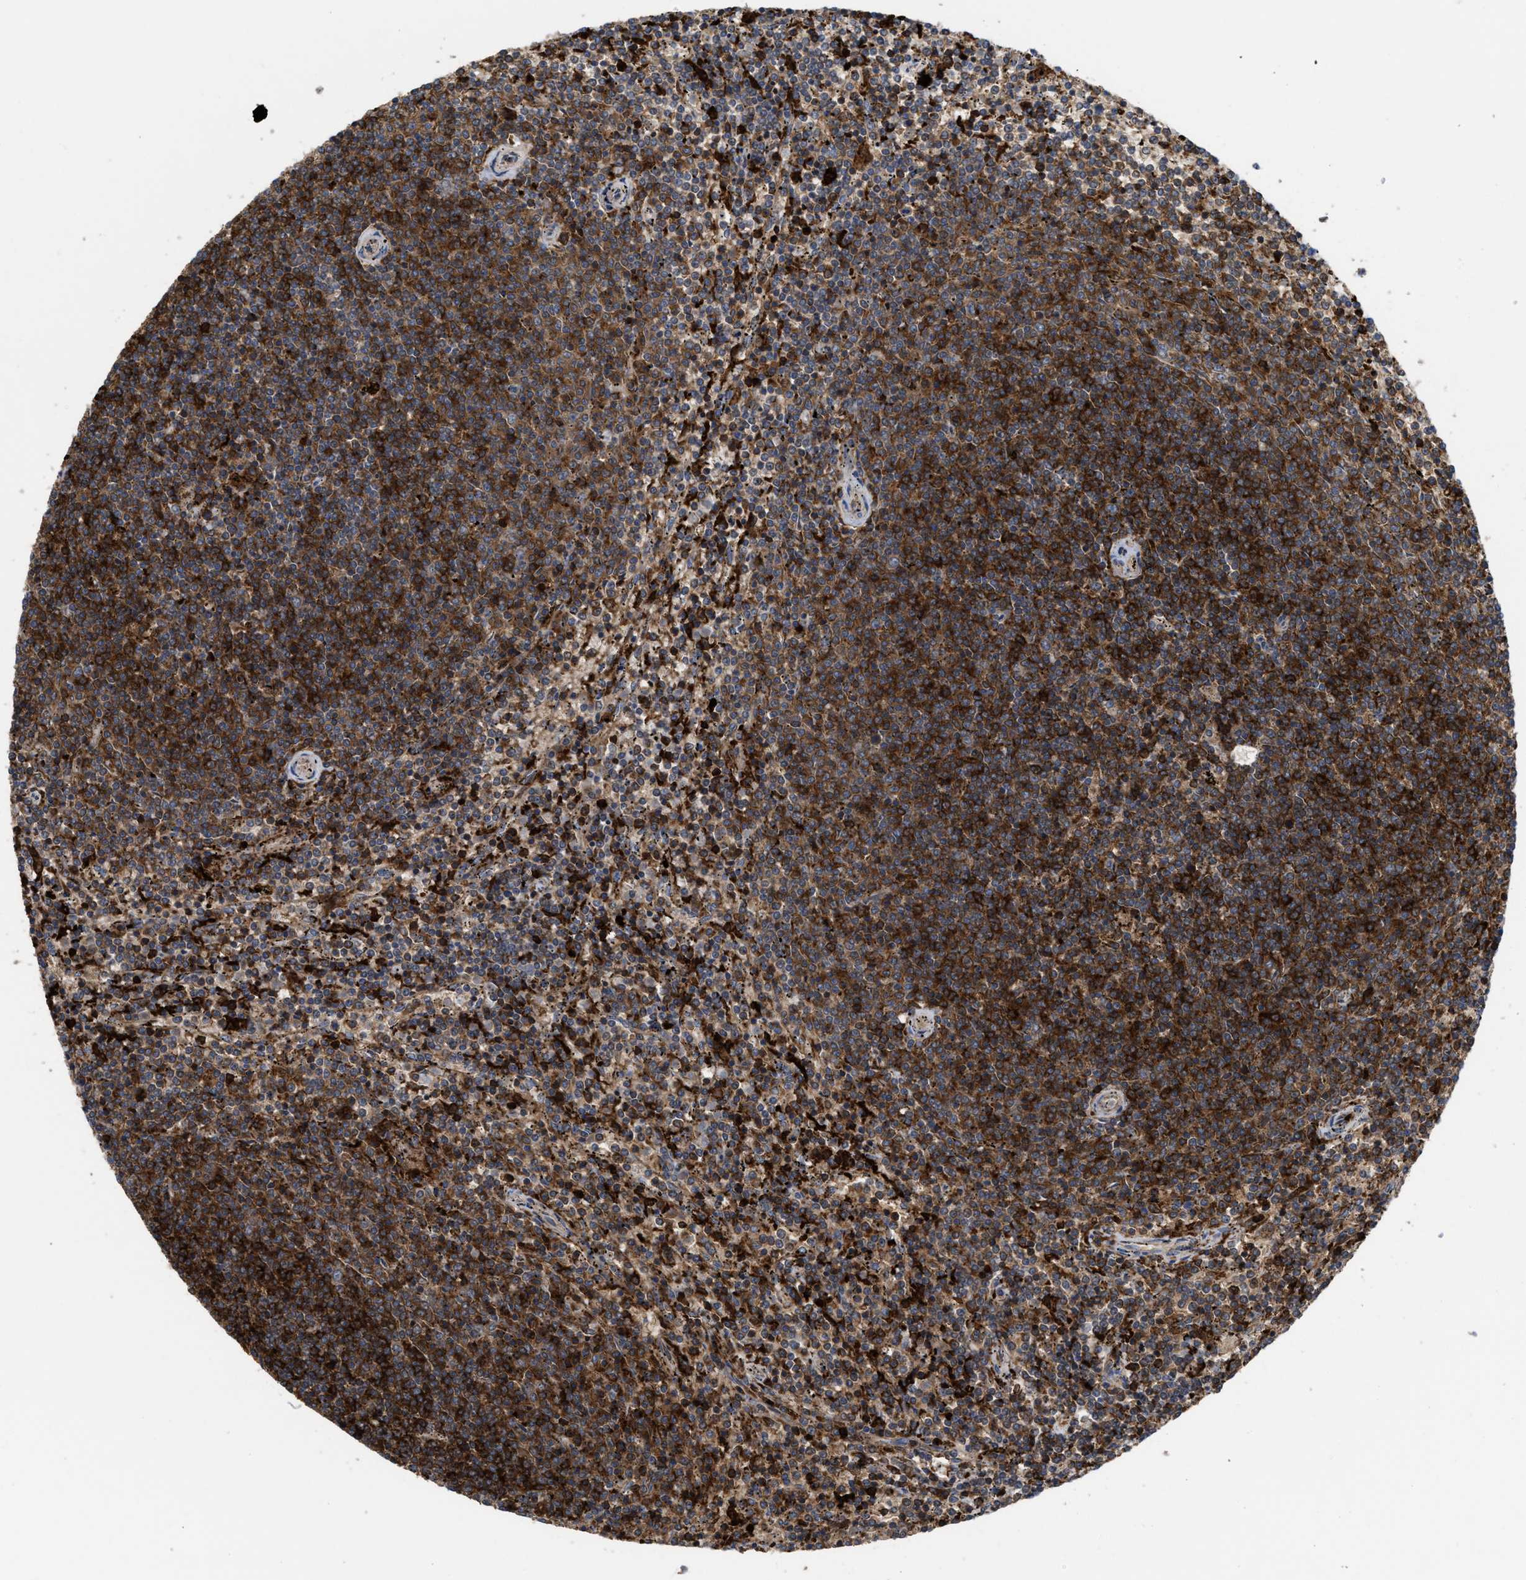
{"staining": {"intensity": "strong", "quantity": ">75%", "location": "cytoplasmic/membranous"}, "tissue": "lymphoma", "cell_type": "Tumor cells", "image_type": "cancer", "snomed": [{"axis": "morphology", "description": "Malignant lymphoma, non-Hodgkin's type, Low grade"}, {"axis": "topography", "description": "Spleen"}], "caption": "This image exhibits malignant lymphoma, non-Hodgkin's type (low-grade) stained with IHC to label a protein in brown. The cytoplasmic/membranous of tumor cells show strong positivity for the protein. Nuclei are counter-stained blue.", "gene": "PTPRE", "patient": {"sex": "female", "age": 50}}